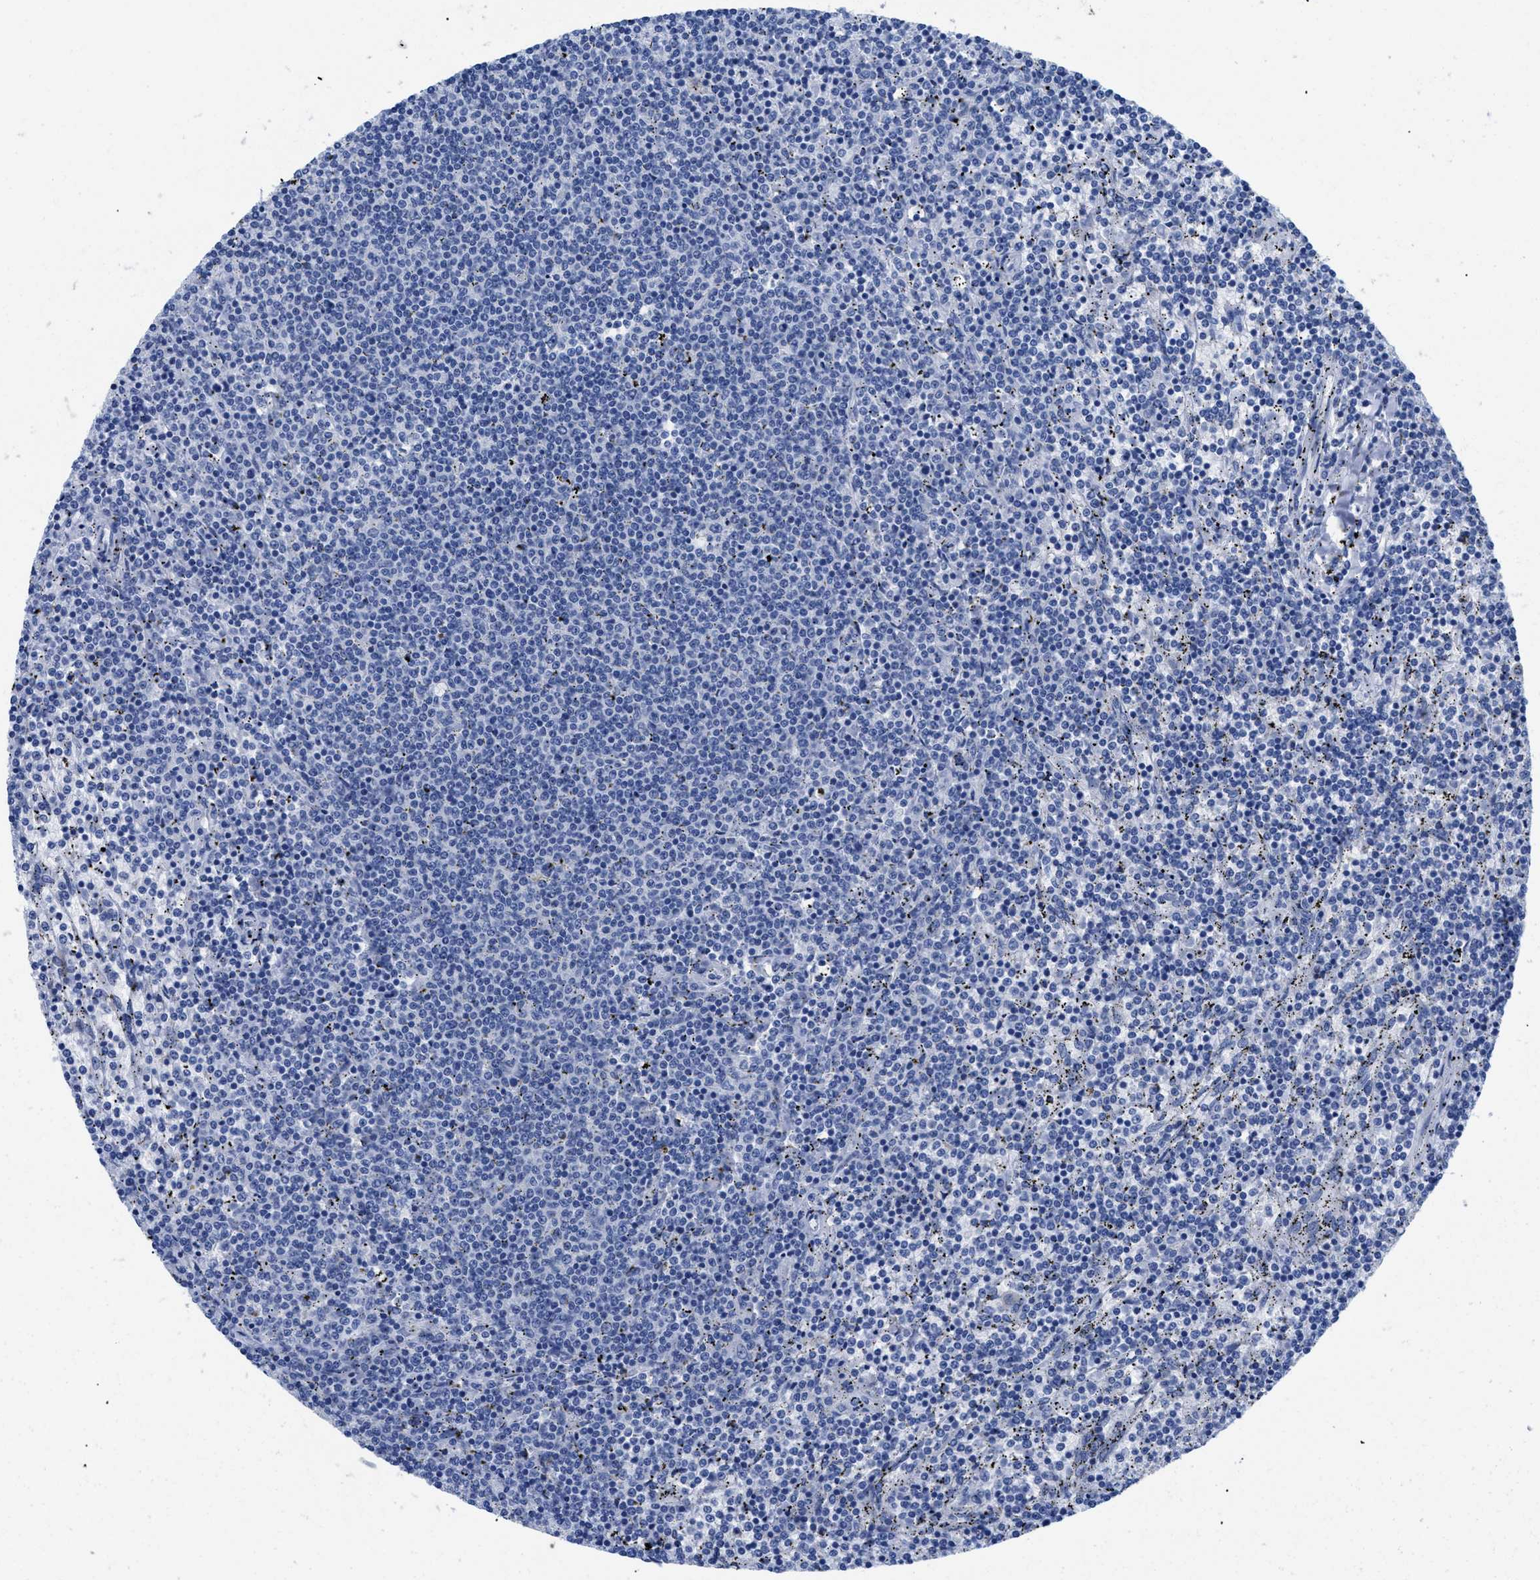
{"staining": {"intensity": "negative", "quantity": "none", "location": "none"}, "tissue": "lymphoma", "cell_type": "Tumor cells", "image_type": "cancer", "snomed": [{"axis": "morphology", "description": "Malignant lymphoma, non-Hodgkin's type, Low grade"}, {"axis": "topography", "description": "Spleen"}], "caption": "Photomicrograph shows no protein expression in tumor cells of low-grade malignant lymphoma, non-Hodgkin's type tissue. Nuclei are stained in blue.", "gene": "APOBEC2", "patient": {"sex": "female", "age": 50}}